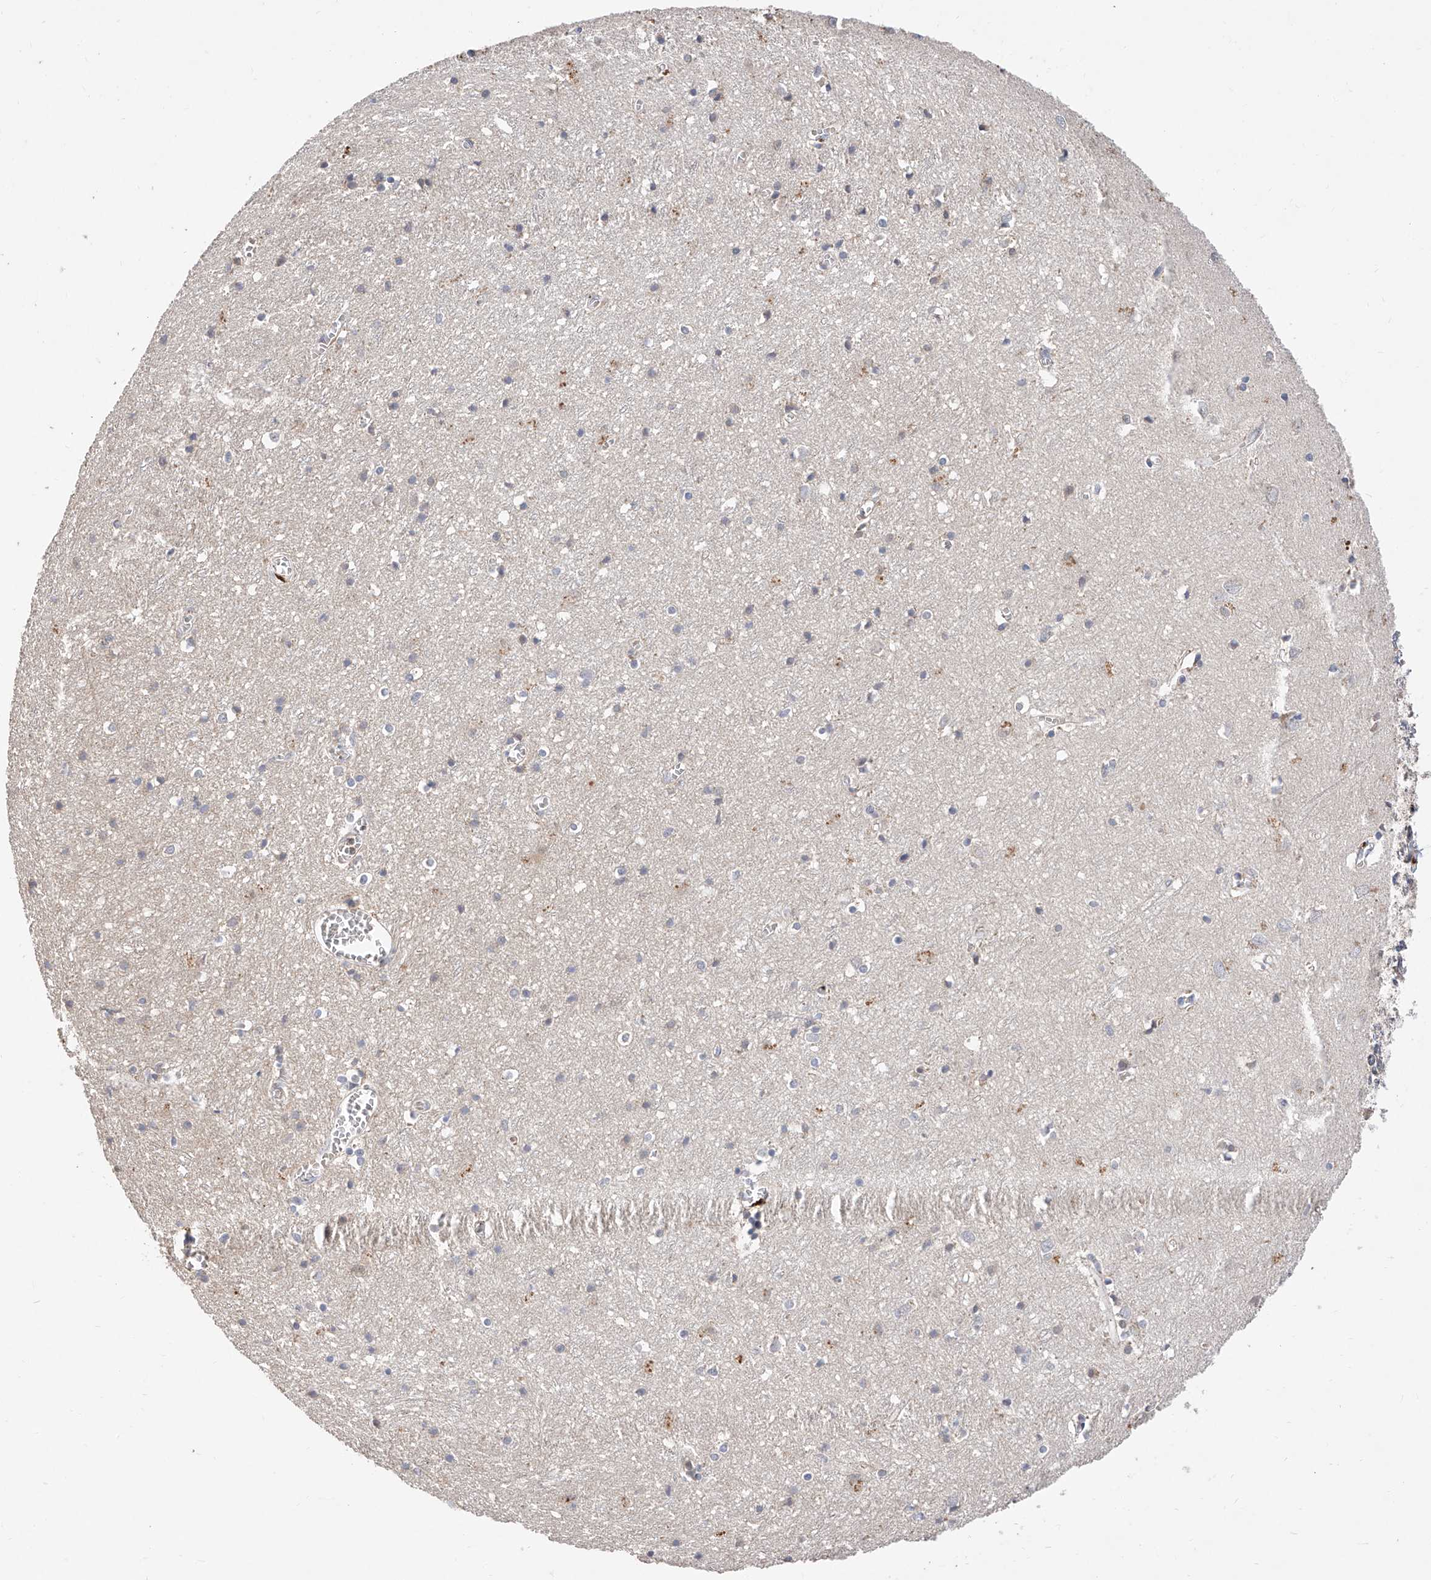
{"staining": {"intensity": "negative", "quantity": "none", "location": "none"}, "tissue": "cerebral cortex", "cell_type": "Endothelial cells", "image_type": "normal", "snomed": [{"axis": "morphology", "description": "Normal tissue, NOS"}, {"axis": "topography", "description": "Cerebral cortex"}], "caption": "Immunohistochemistry (IHC) micrograph of normal cerebral cortex: cerebral cortex stained with DAB (3,3'-diaminobenzidine) exhibits no significant protein expression in endothelial cells. Nuclei are stained in blue.", "gene": "FUCA2", "patient": {"sex": "female", "age": 64}}